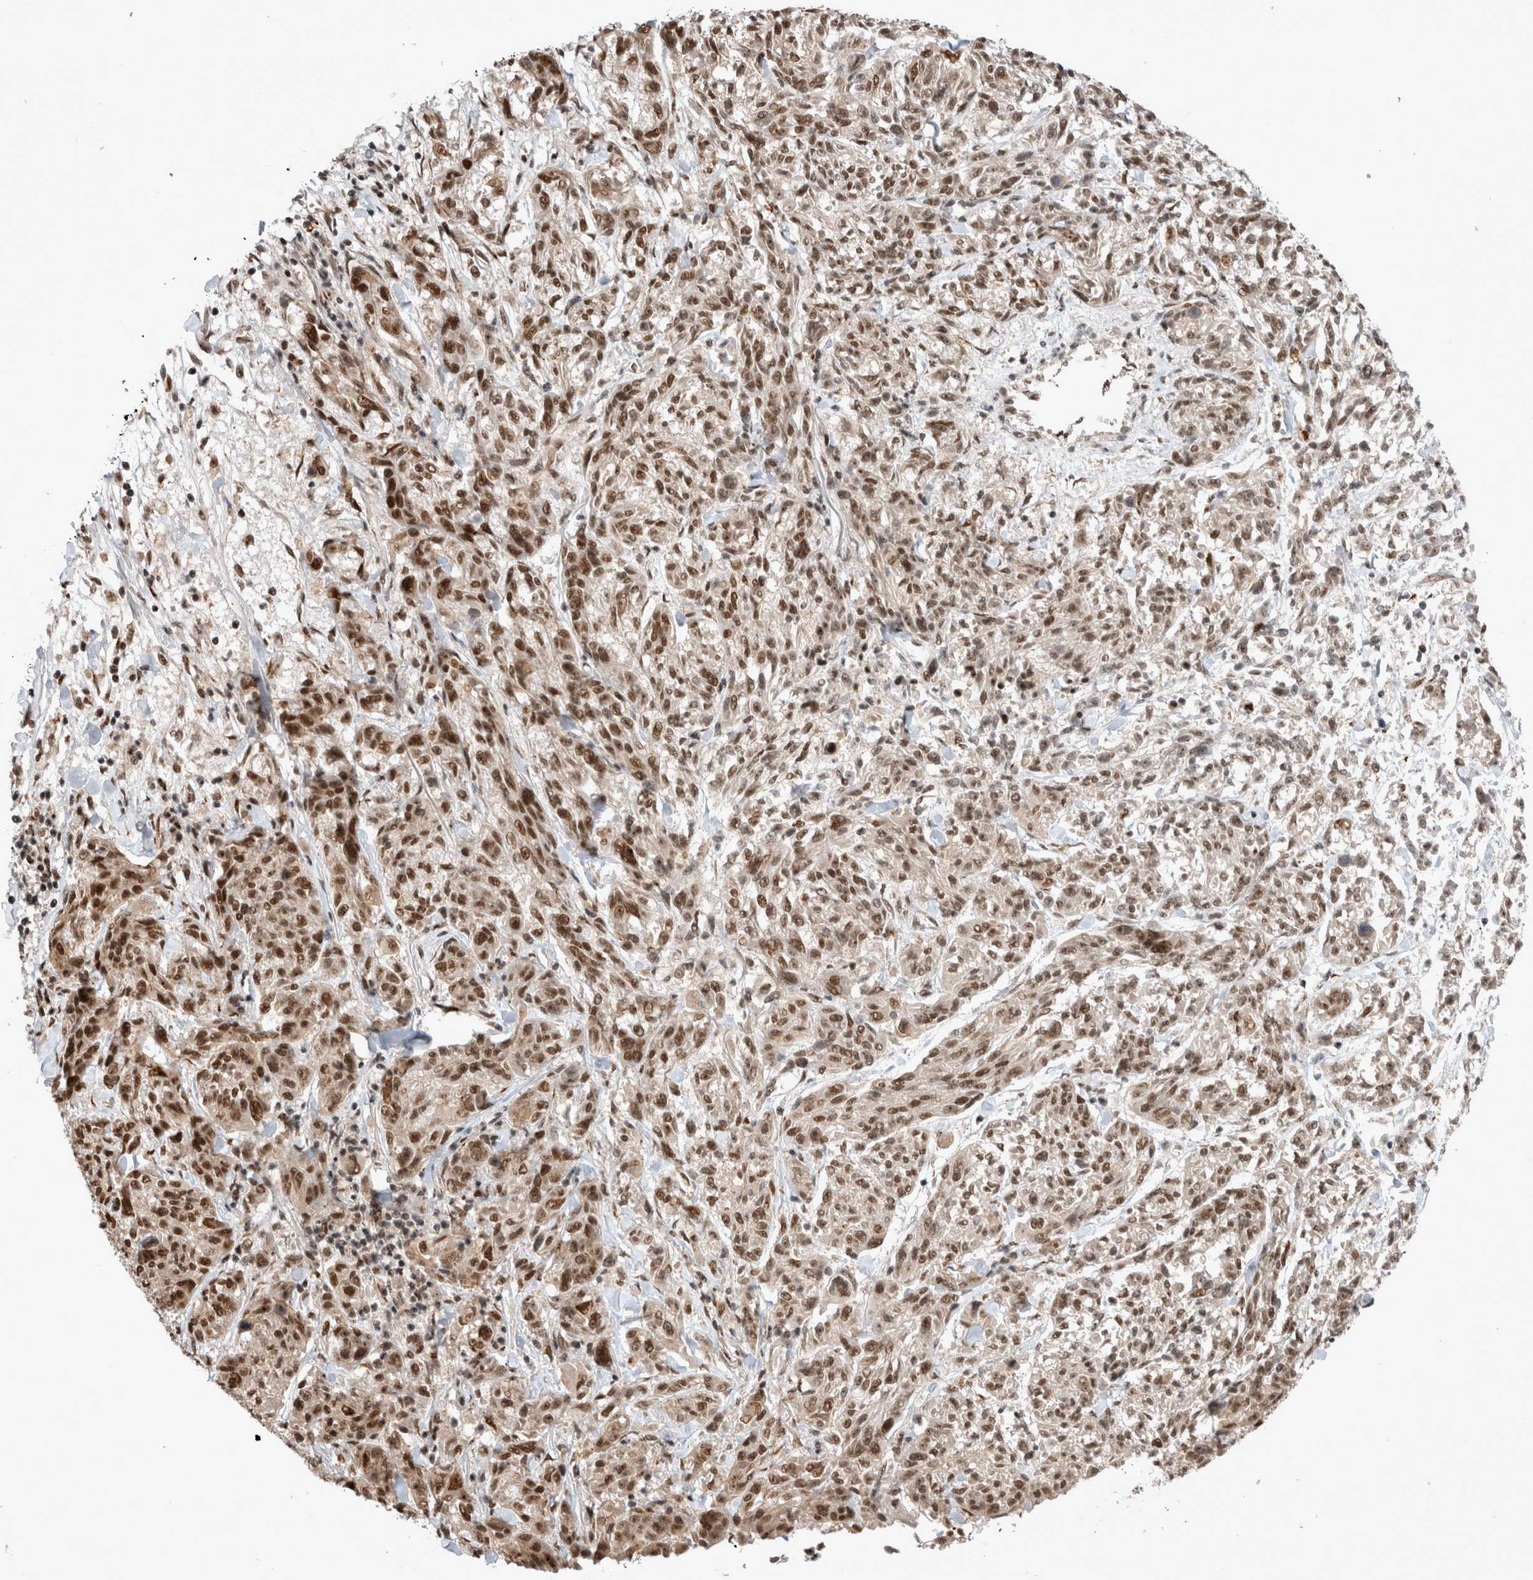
{"staining": {"intensity": "moderate", "quantity": ">75%", "location": "nuclear"}, "tissue": "melanoma", "cell_type": "Tumor cells", "image_type": "cancer", "snomed": [{"axis": "morphology", "description": "Malignant melanoma, NOS"}, {"axis": "topography", "description": "Skin"}], "caption": "This is an image of IHC staining of malignant melanoma, which shows moderate positivity in the nuclear of tumor cells.", "gene": "EYA2", "patient": {"sex": "male", "age": 53}}